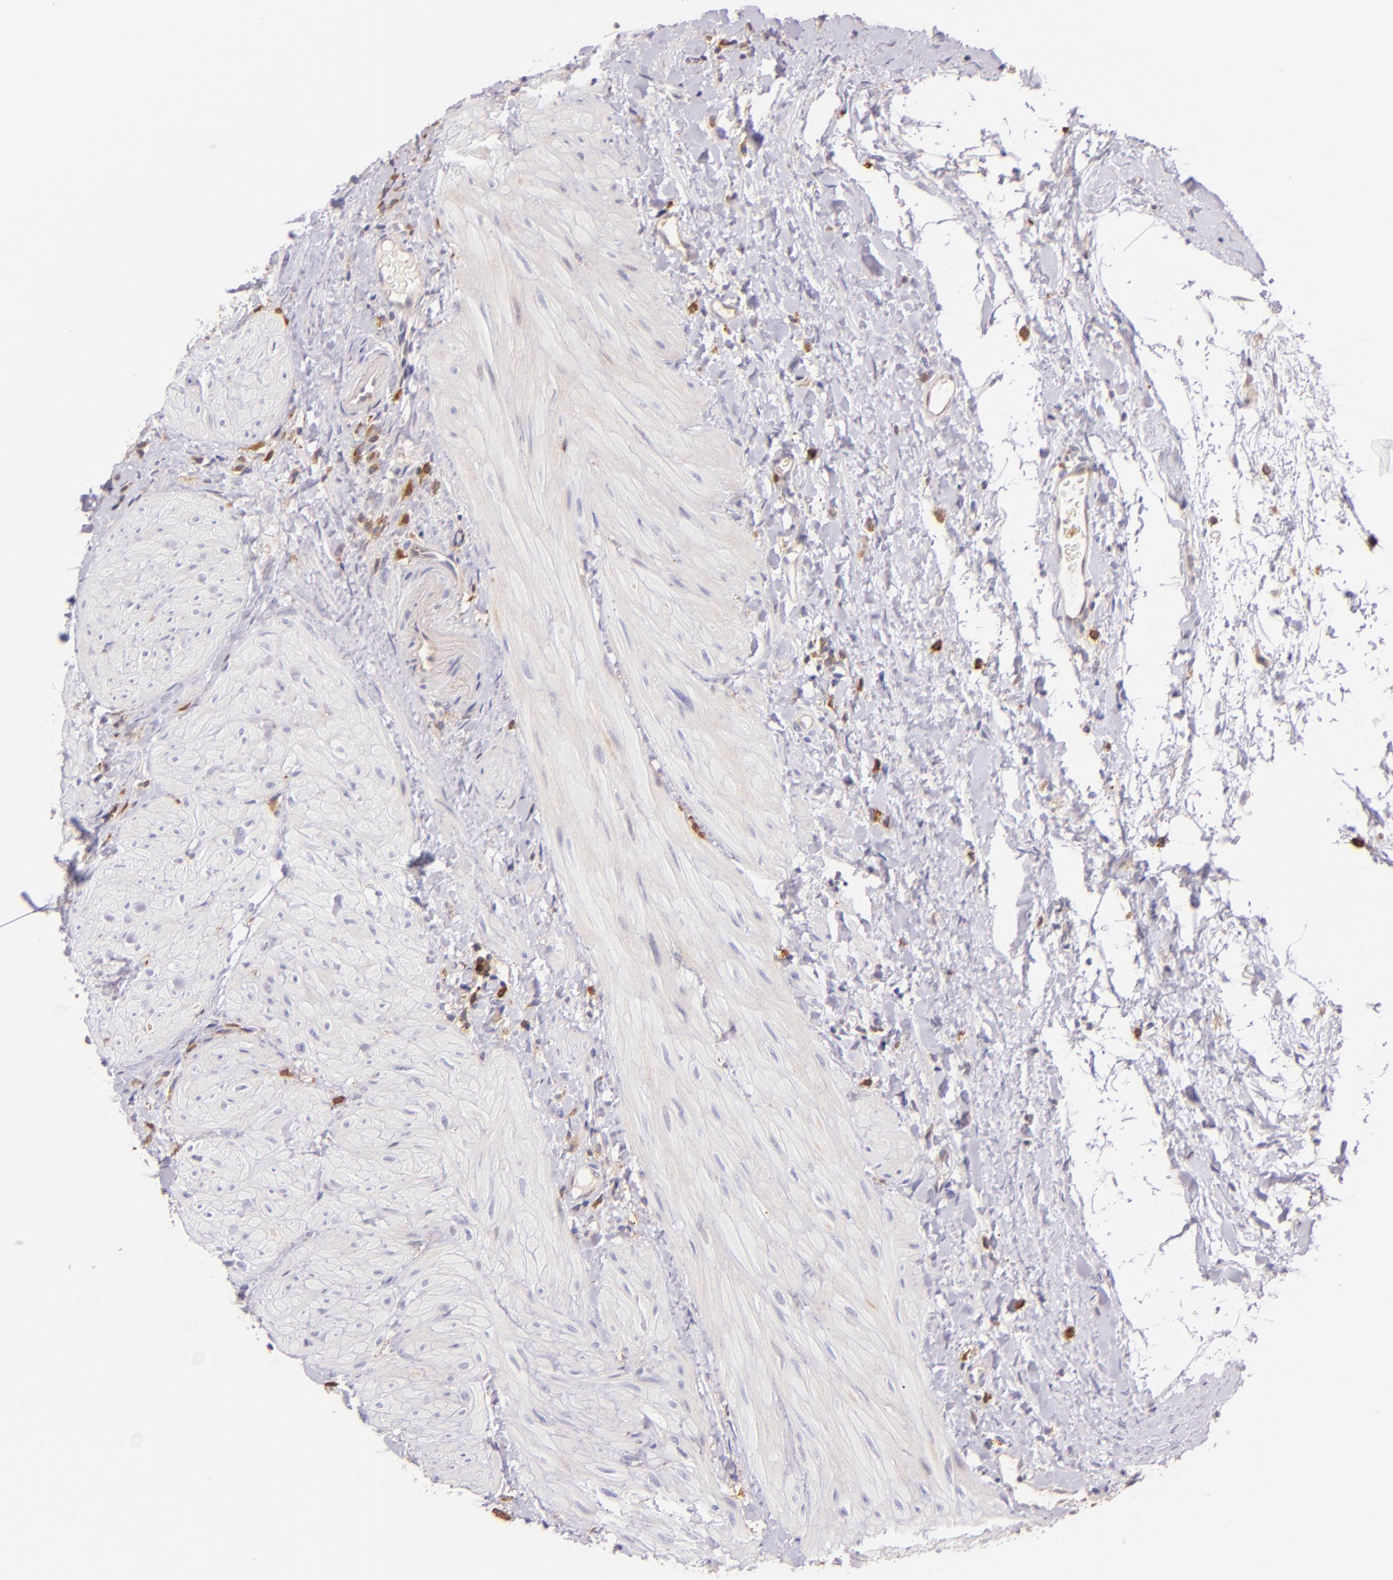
{"staining": {"intensity": "weak", "quantity": ">75%", "location": "cytoplasmic/membranous"}, "tissue": "gallbladder", "cell_type": "Glandular cells", "image_type": "normal", "snomed": [{"axis": "morphology", "description": "Normal tissue, NOS"}, {"axis": "morphology", "description": "Inflammation, NOS"}, {"axis": "topography", "description": "Gallbladder"}], "caption": "Immunohistochemistry image of normal gallbladder: human gallbladder stained using IHC demonstrates low levels of weak protein expression localized specifically in the cytoplasmic/membranous of glandular cells, appearing as a cytoplasmic/membranous brown color.", "gene": "BTK", "patient": {"sex": "male", "age": 66}}